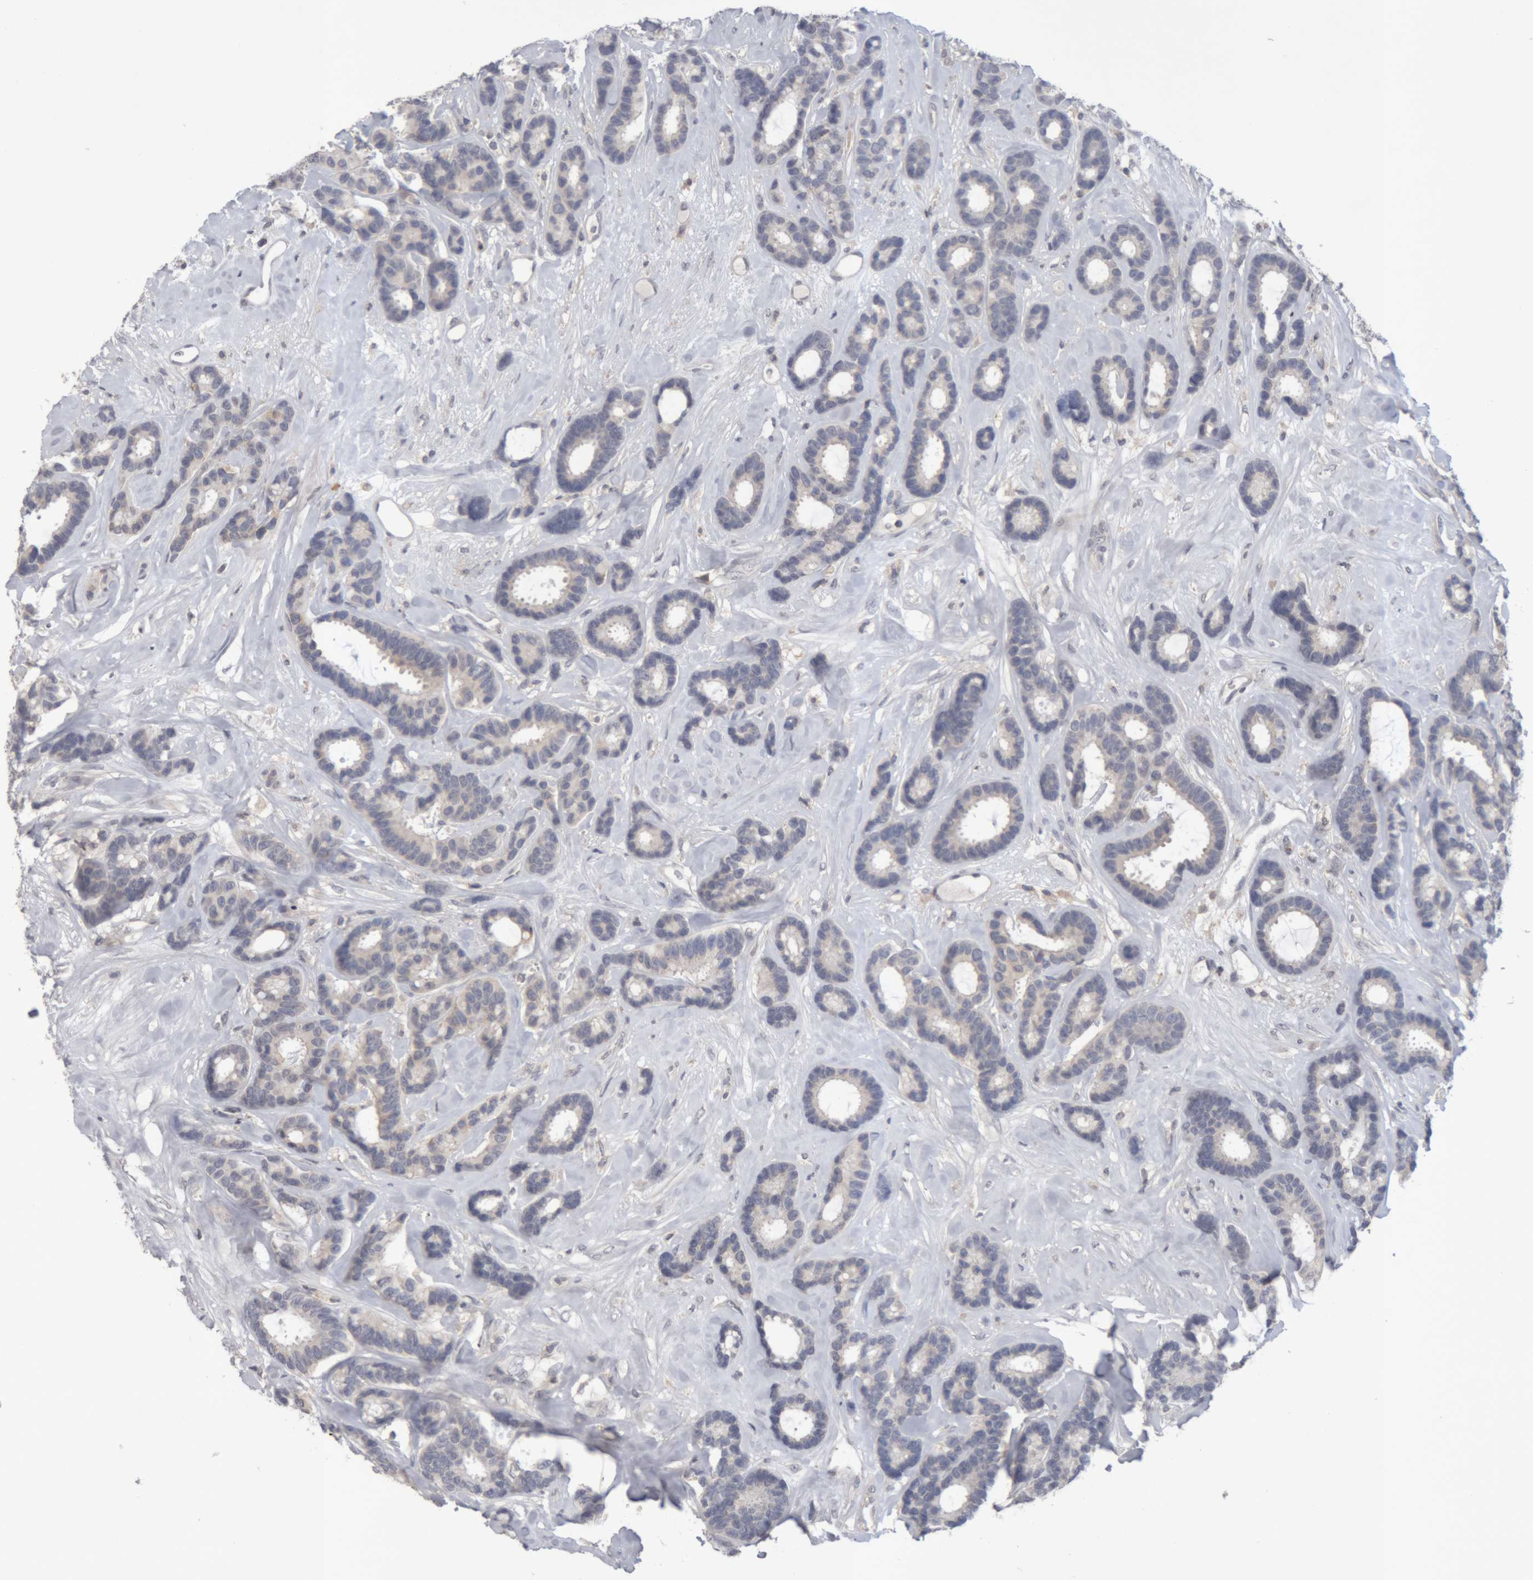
{"staining": {"intensity": "negative", "quantity": "none", "location": "none"}, "tissue": "breast cancer", "cell_type": "Tumor cells", "image_type": "cancer", "snomed": [{"axis": "morphology", "description": "Duct carcinoma"}, {"axis": "topography", "description": "Breast"}], "caption": "Tumor cells show no significant positivity in breast intraductal carcinoma. (Brightfield microscopy of DAB (3,3'-diaminobenzidine) immunohistochemistry (IHC) at high magnification).", "gene": "NFATC2", "patient": {"sex": "female", "age": 87}}